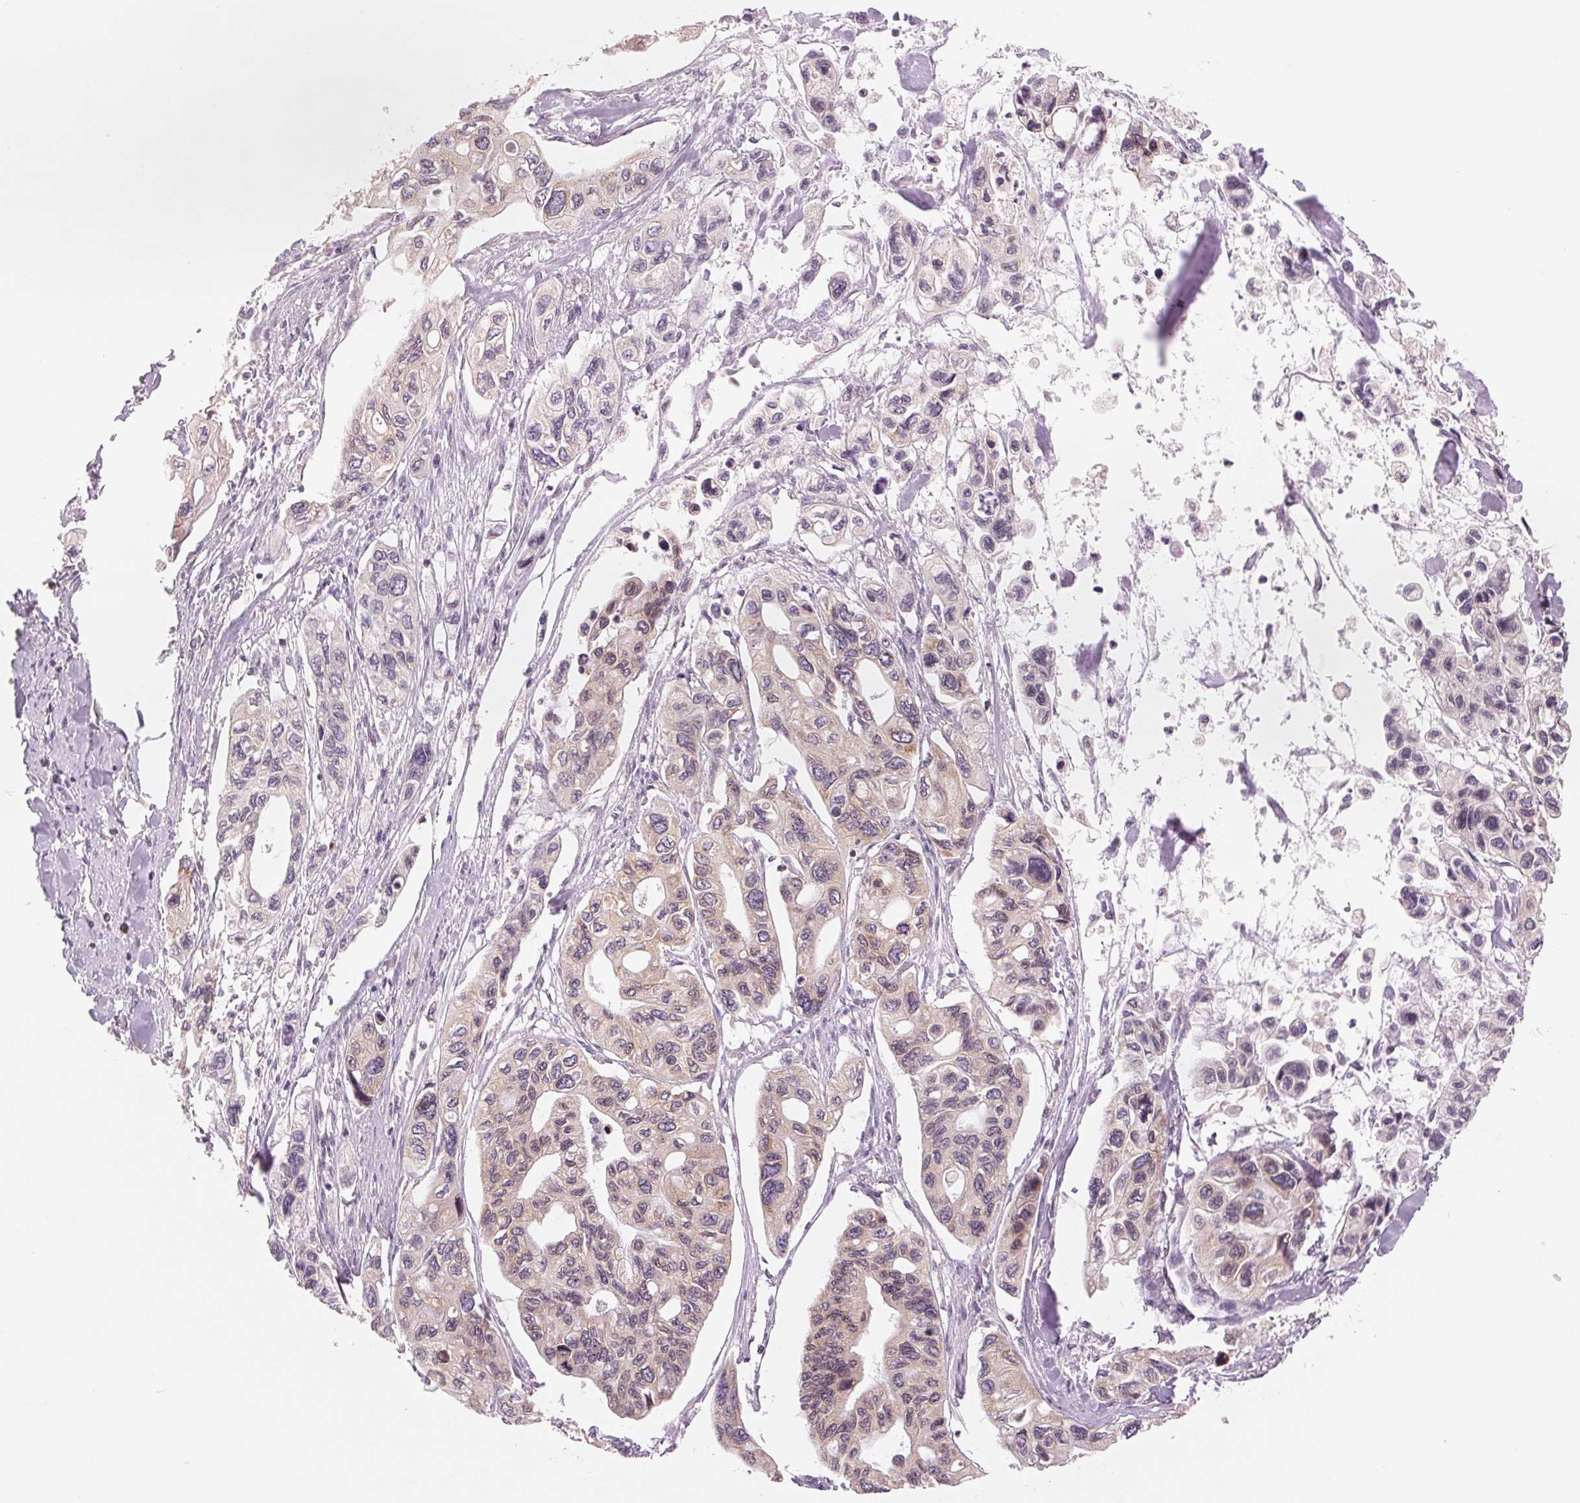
{"staining": {"intensity": "weak", "quantity": "25%-75%", "location": "cytoplasmic/membranous"}, "tissue": "pancreatic cancer", "cell_type": "Tumor cells", "image_type": "cancer", "snomed": [{"axis": "morphology", "description": "Adenocarcinoma, NOS"}, {"axis": "topography", "description": "Pancreas"}], "caption": "Protein staining by IHC demonstrates weak cytoplasmic/membranous staining in about 25%-75% of tumor cells in pancreatic adenocarcinoma.", "gene": "TECR", "patient": {"sex": "female", "age": 76}}